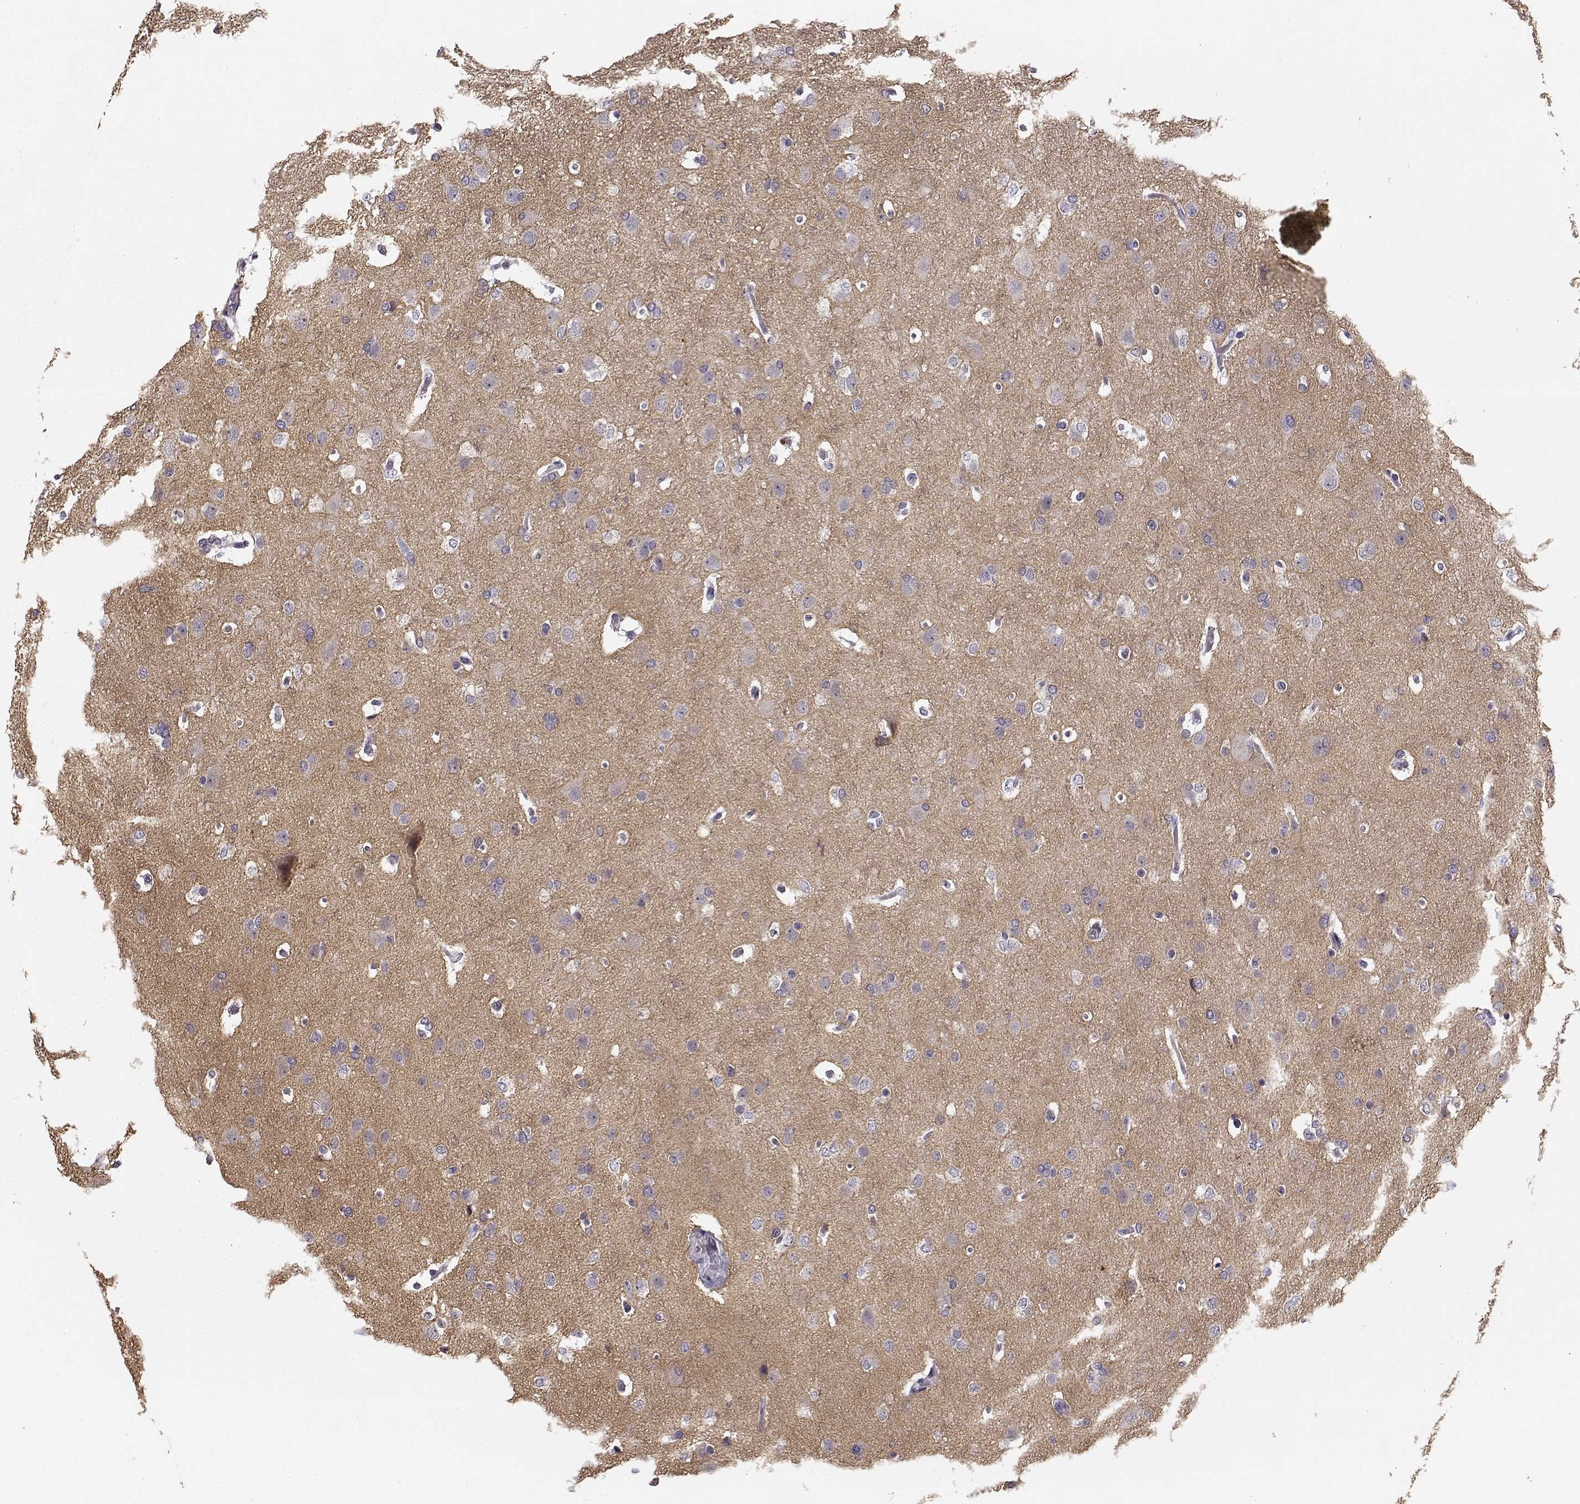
{"staining": {"intensity": "negative", "quantity": "none", "location": "none"}, "tissue": "glioma", "cell_type": "Tumor cells", "image_type": "cancer", "snomed": [{"axis": "morphology", "description": "Glioma, malignant, High grade"}, {"axis": "topography", "description": "Brain"}], "caption": "Malignant glioma (high-grade) was stained to show a protein in brown. There is no significant staining in tumor cells. Brightfield microscopy of immunohistochemistry (IHC) stained with DAB (3,3'-diaminobenzidine) (brown) and hematoxylin (blue), captured at high magnification.", "gene": "TMEM145", "patient": {"sex": "male", "age": 68}}